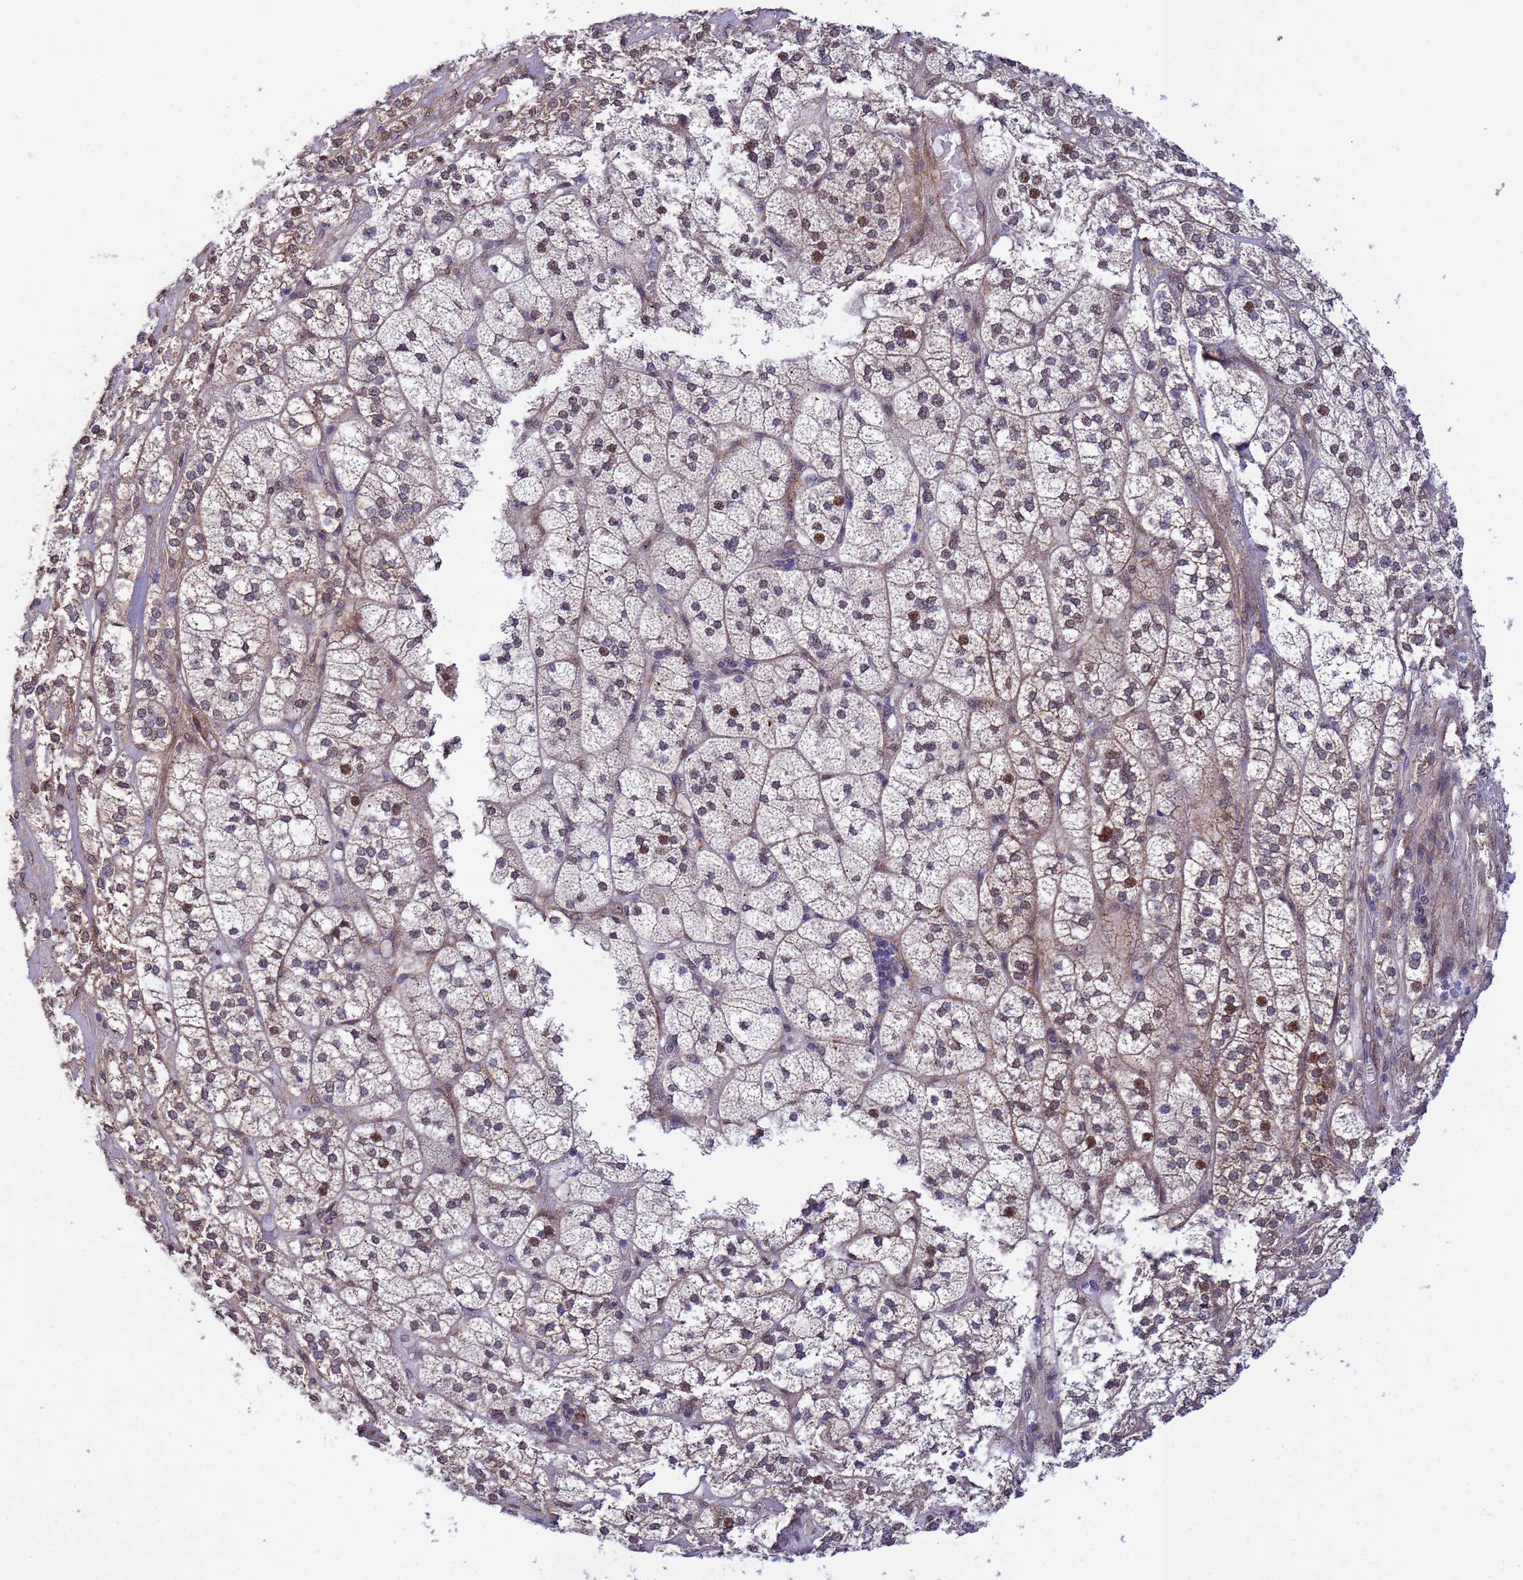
{"staining": {"intensity": "strong", "quantity": "25%-75%", "location": "cytoplasmic/membranous,nuclear"}, "tissue": "adrenal gland", "cell_type": "Glandular cells", "image_type": "normal", "snomed": [{"axis": "morphology", "description": "Normal tissue, NOS"}, {"axis": "topography", "description": "Adrenal gland"}], "caption": "Glandular cells show strong cytoplasmic/membranous,nuclear staining in about 25%-75% of cells in benign adrenal gland. The staining was performed using DAB (3,3'-diaminobenzidine) to visualize the protein expression in brown, while the nuclei were stained in blue with hematoxylin (Magnification: 20x).", "gene": "TRIP6", "patient": {"sex": "female", "age": 61}}